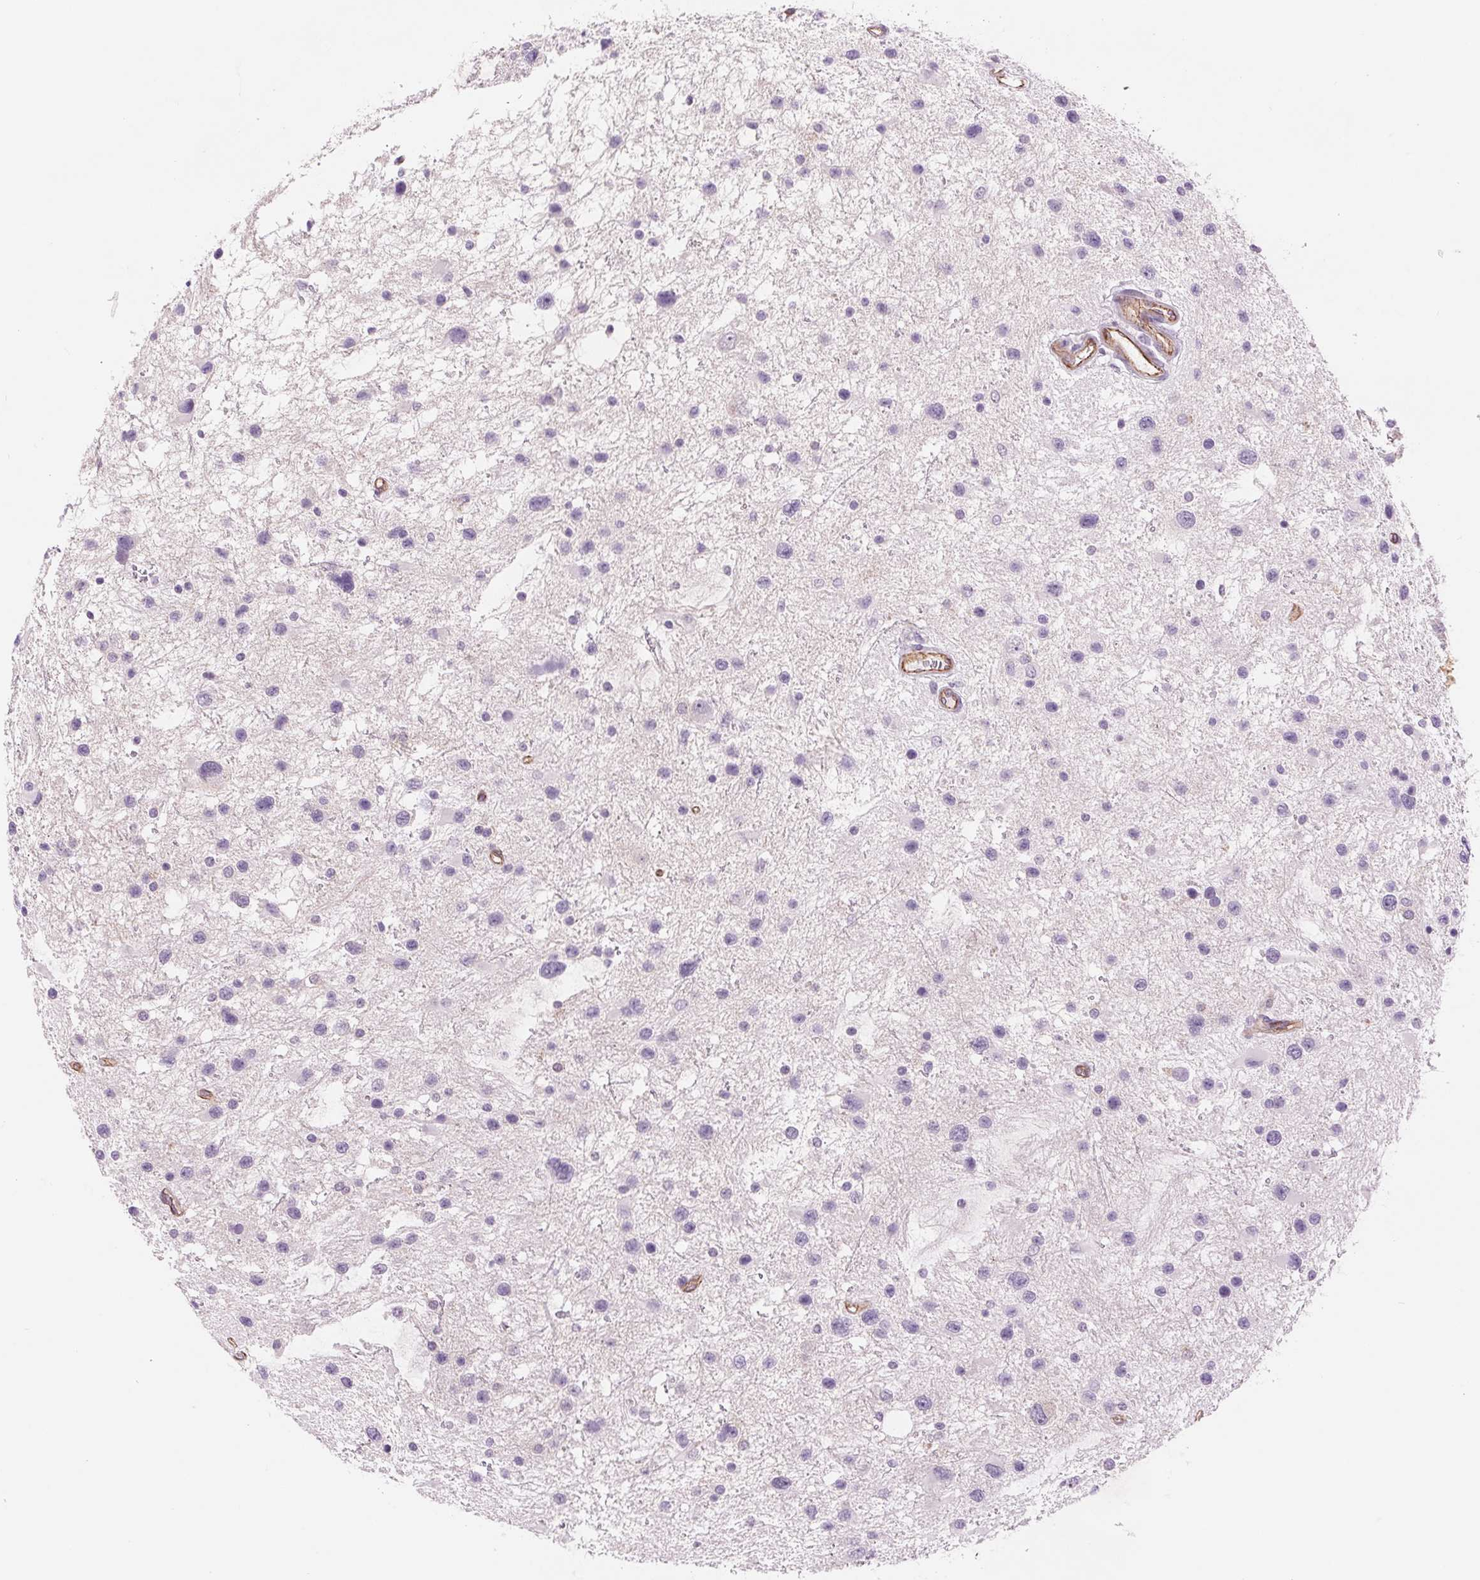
{"staining": {"intensity": "negative", "quantity": "none", "location": "none"}, "tissue": "glioma", "cell_type": "Tumor cells", "image_type": "cancer", "snomed": [{"axis": "morphology", "description": "Glioma, malignant, Low grade"}, {"axis": "topography", "description": "Brain"}], "caption": "A high-resolution photomicrograph shows immunohistochemistry (IHC) staining of malignant glioma (low-grade), which displays no significant positivity in tumor cells.", "gene": "DIXDC1", "patient": {"sex": "female", "age": 32}}